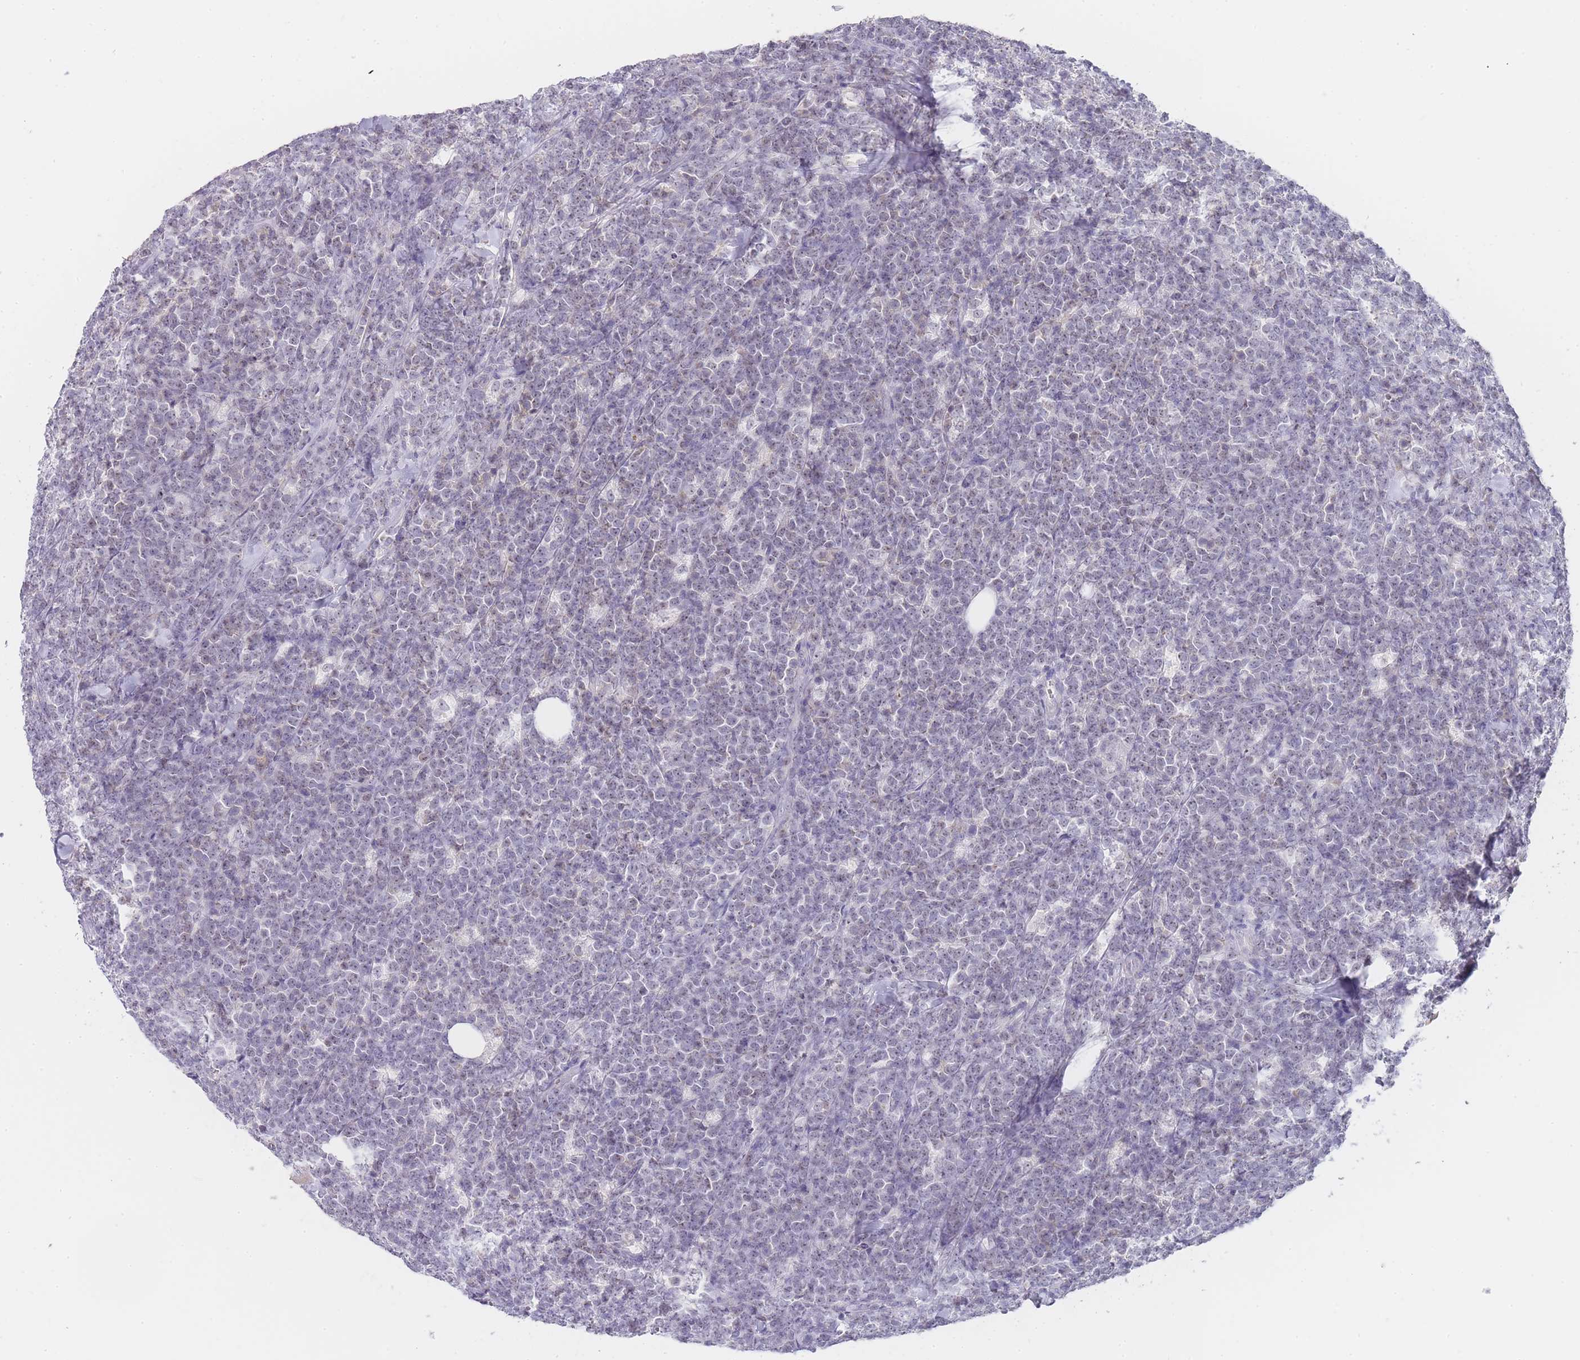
{"staining": {"intensity": "weak", "quantity": ">75%", "location": "nuclear"}, "tissue": "lymphoma", "cell_type": "Tumor cells", "image_type": "cancer", "snomed": [{"axis": "morphology", "description": "Malignant lymphoma, non-Hodgkin's type, High grade"}, {"axis": "topography", "description": "Small intestine"}], "caption": "Malignant lymphoma, non-Hodgkin's type (high-grade) stained with a brown dye shows weak nuclear positive staining in about >75% of tumor cells.", "gene": "NOP14", "patient": {"sex": "male", "age": 8}}